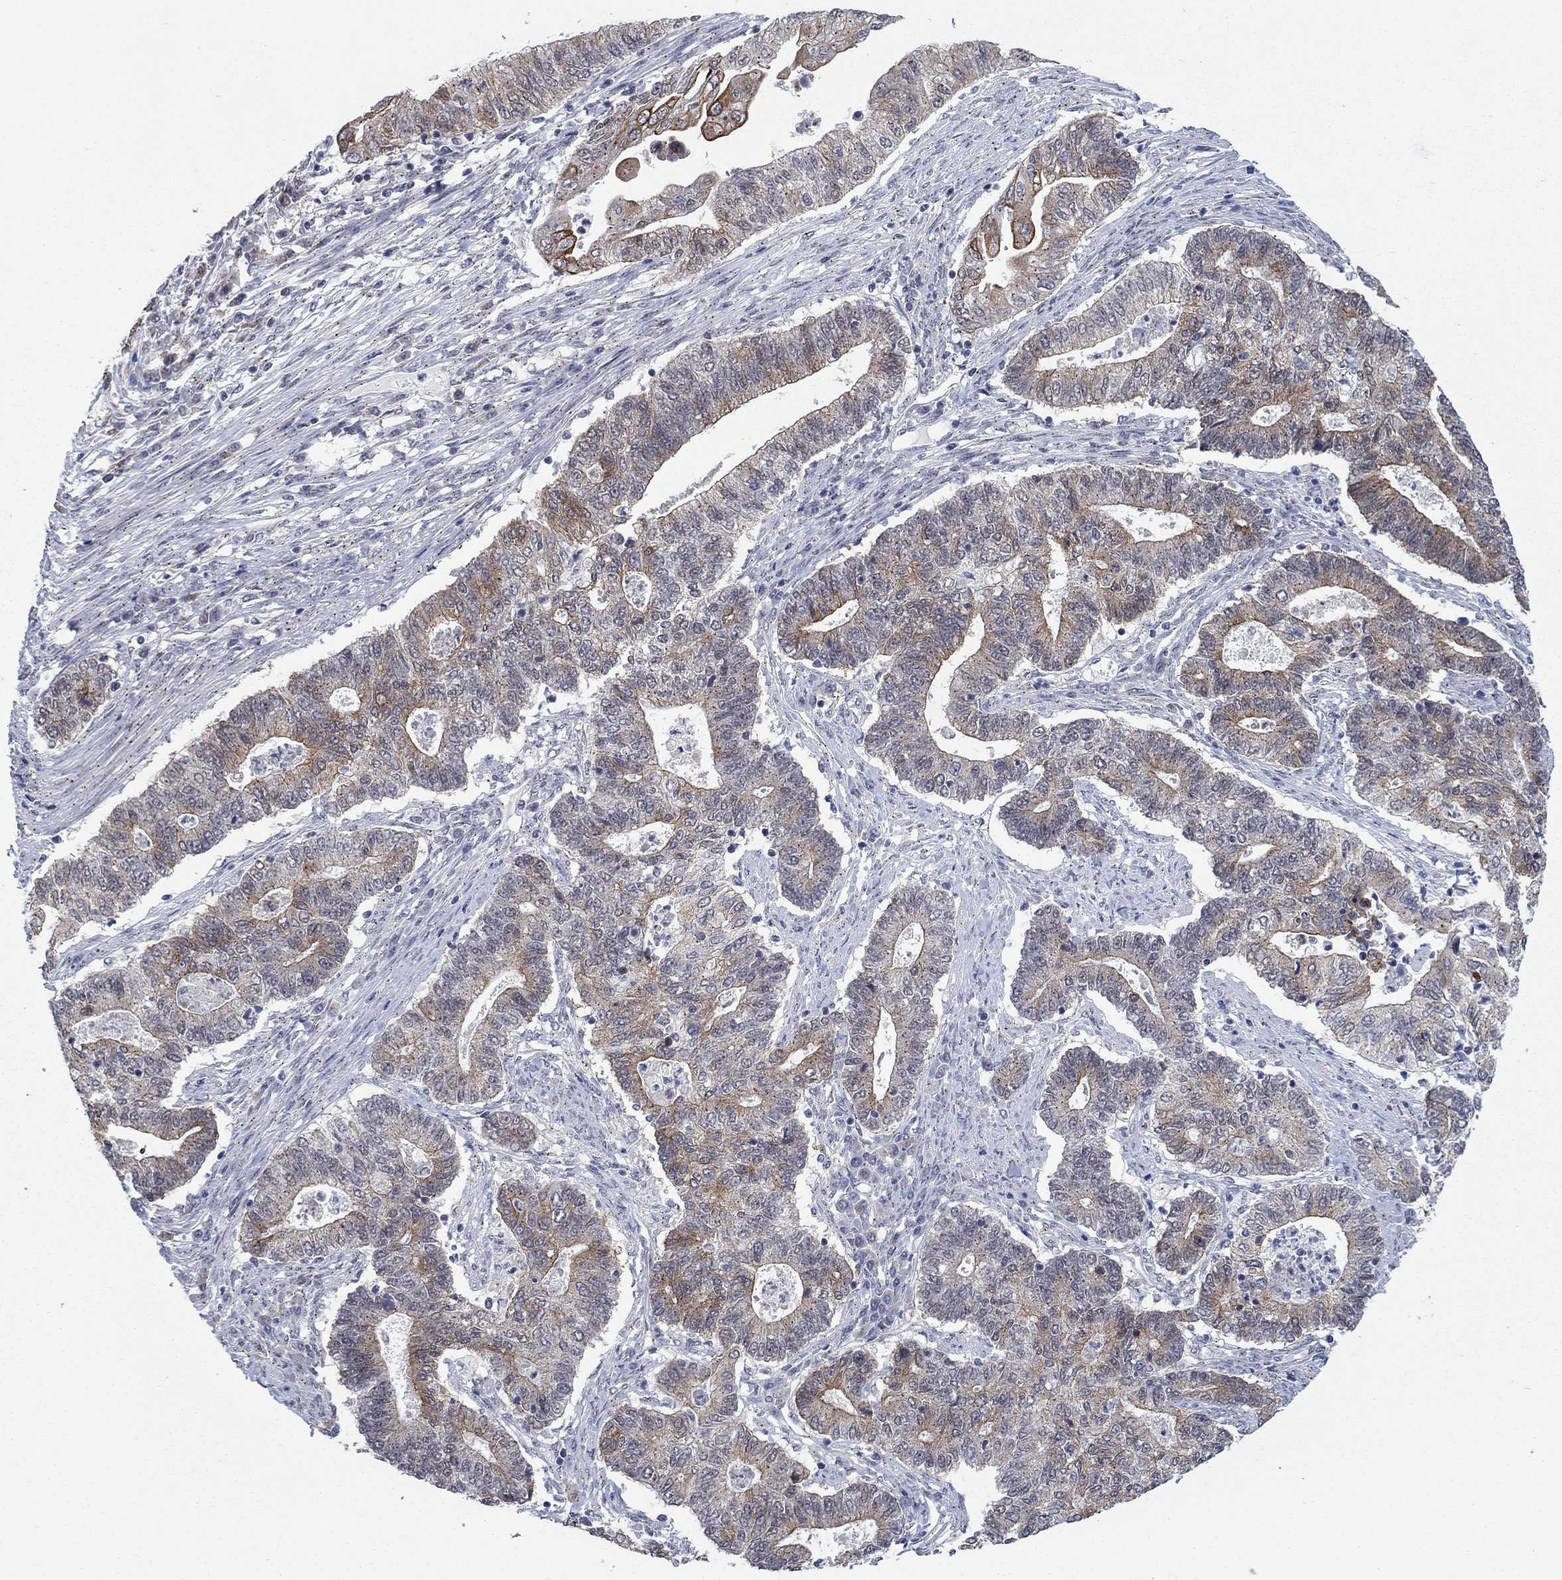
{"staining": {"intensity": "strong", "quantity": "<25%", "location": "cytoplasmic/membranous"}, "tissue": "endometrial cancer", "cell_type": "Tumor cells", "image_type": "cancer", "snomed": [{"axis": "morphology", "description": "Adenocarcinoma, NOS"}, {"axis": "topography", "description": "Uterus"}, {"axis": "topography", "description": "Endometrium"}], "caption": "Adenocarcinoma (endometrial) stained for a protein displays strong cytoplasmic/membranous positivity in tumor cells.", "gene": "SH3RF1", "patient": {"sex": "female", "age": 54}}